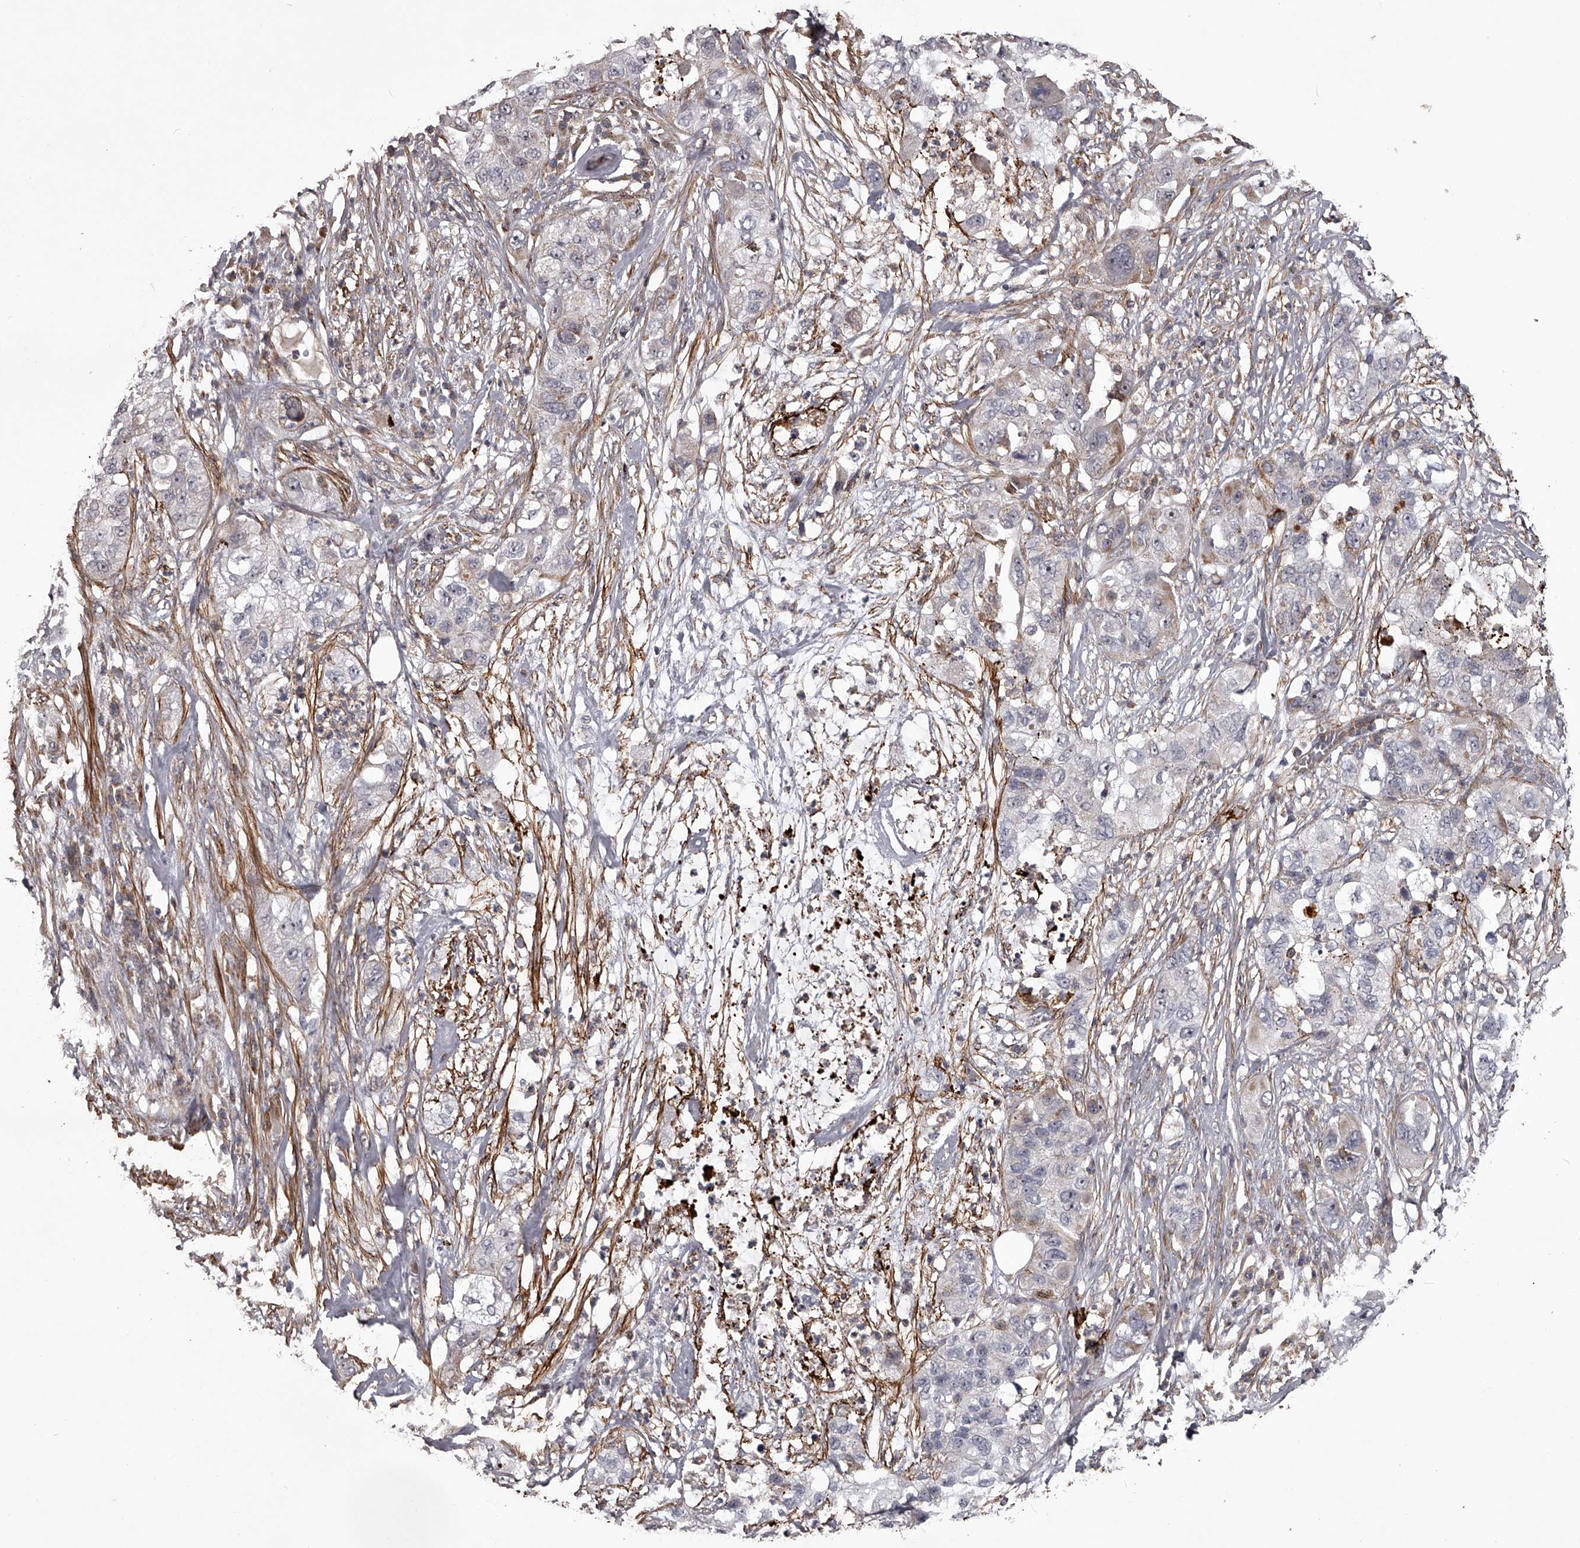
{"staining": {"intensity": "weak", "quantity": "<25%", "location": "cytoplasmic/membranous"}, "tissue": "pancreatic cancer", "cell_type": "Tumor cells", "image_type": "cancer", "snomed": [{"axis": "morphology", "description": "Adenocarcinoma, NOS"}, {"axis": "topography", "description": "Pancreas"}], "caption": "There is no significant positivity in tumor cells of pancreatic adenocarcinoma.", "gene": "RRP36", "patient": {"sex": "female", "age": 78}}